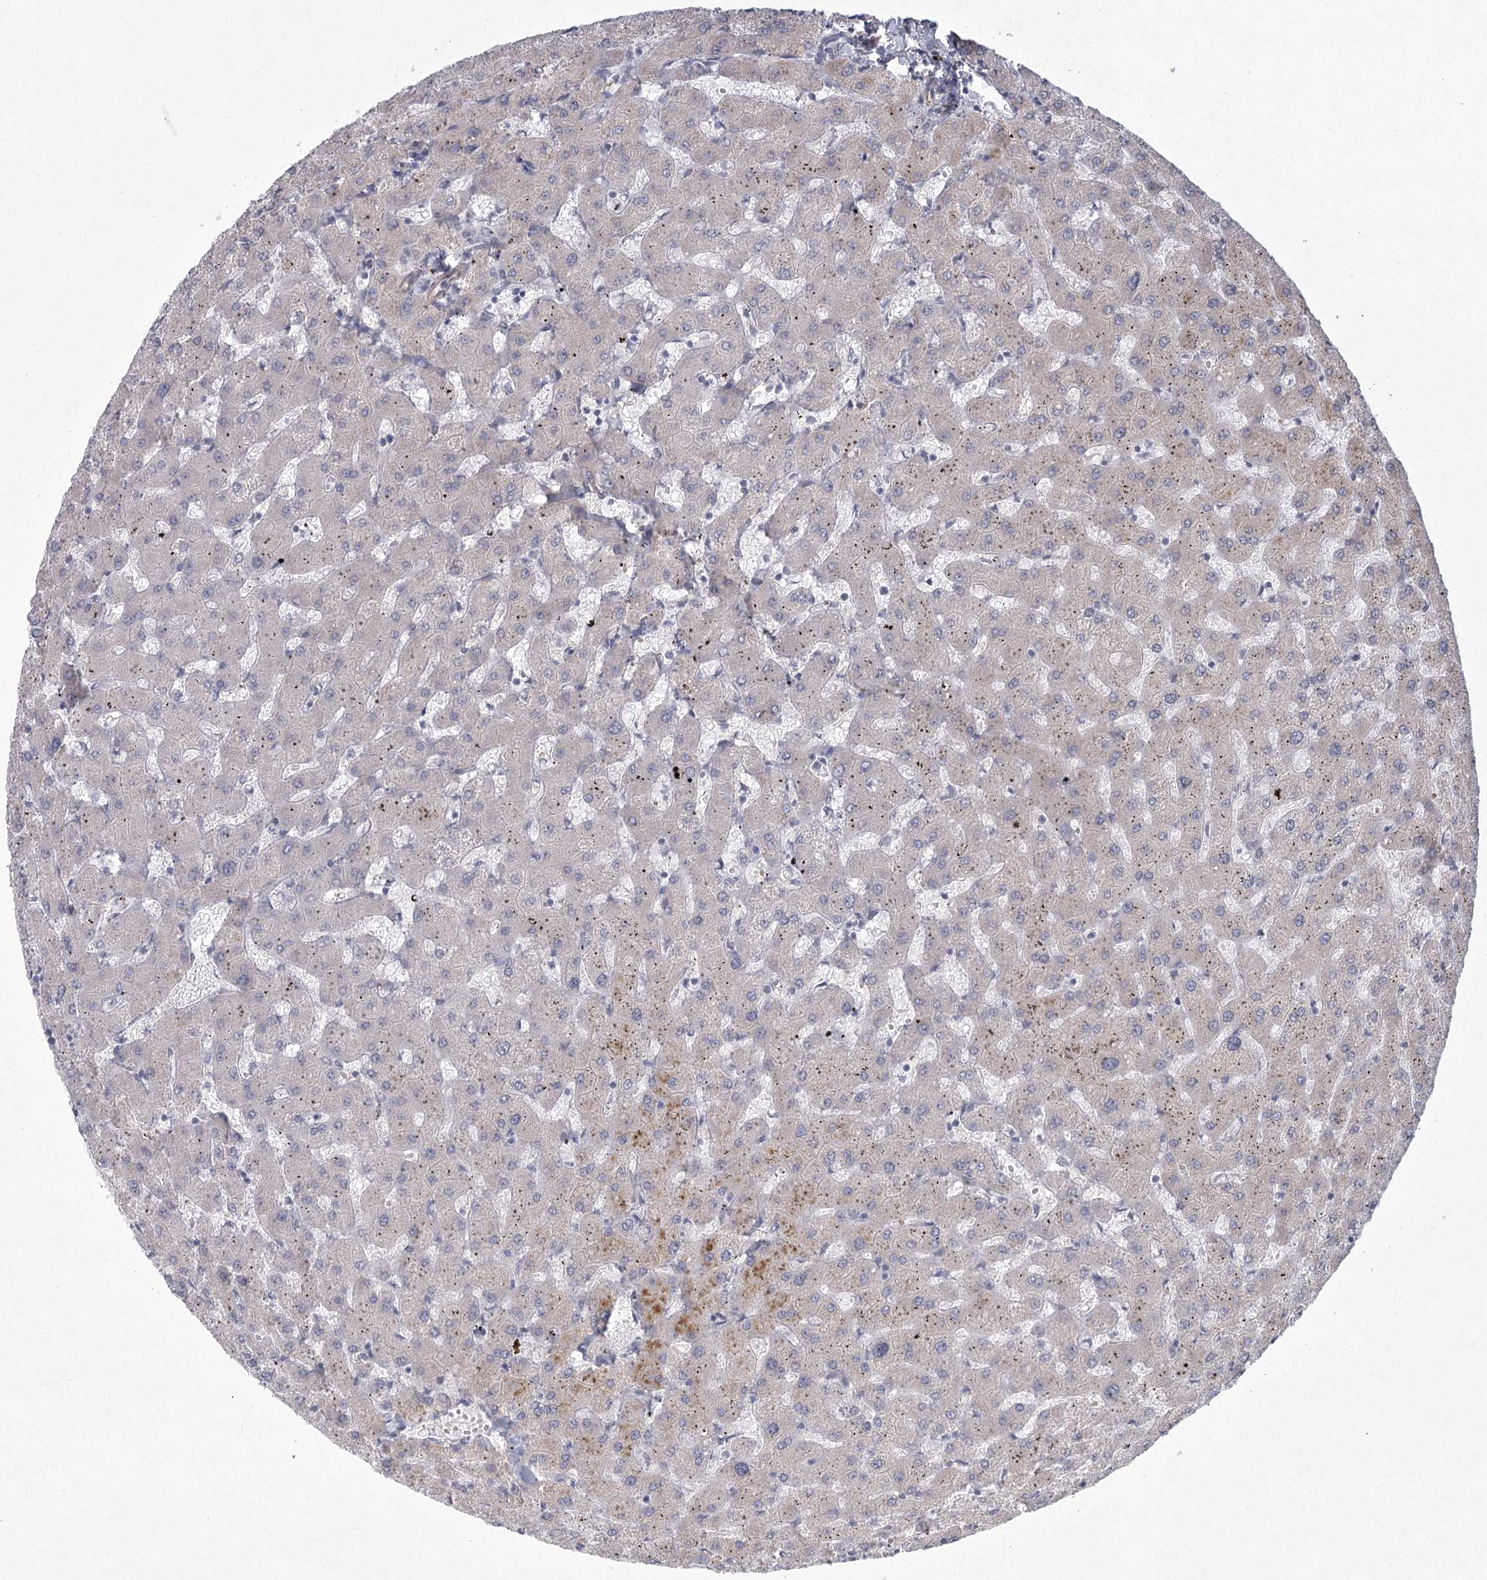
{"staining": {"intensity": "negative", "quantity": "none", "location": "none"}, "tissue": "liver", "cell_type": "Cholangiocytes", "image_type": "normal", "snomed": [{"axis": "morphology", "description": "Normal tissue, NOS"}, {"axis": "topography", "description": "Liver"}], "caption": "Immunohistochemistry histopathology image of normal liver: human liver stained with DAB demonstrates no significant protein staining in cholangiocytes.", "gene": "MEPE", "patient": {"sex": "female", "age": 63}}